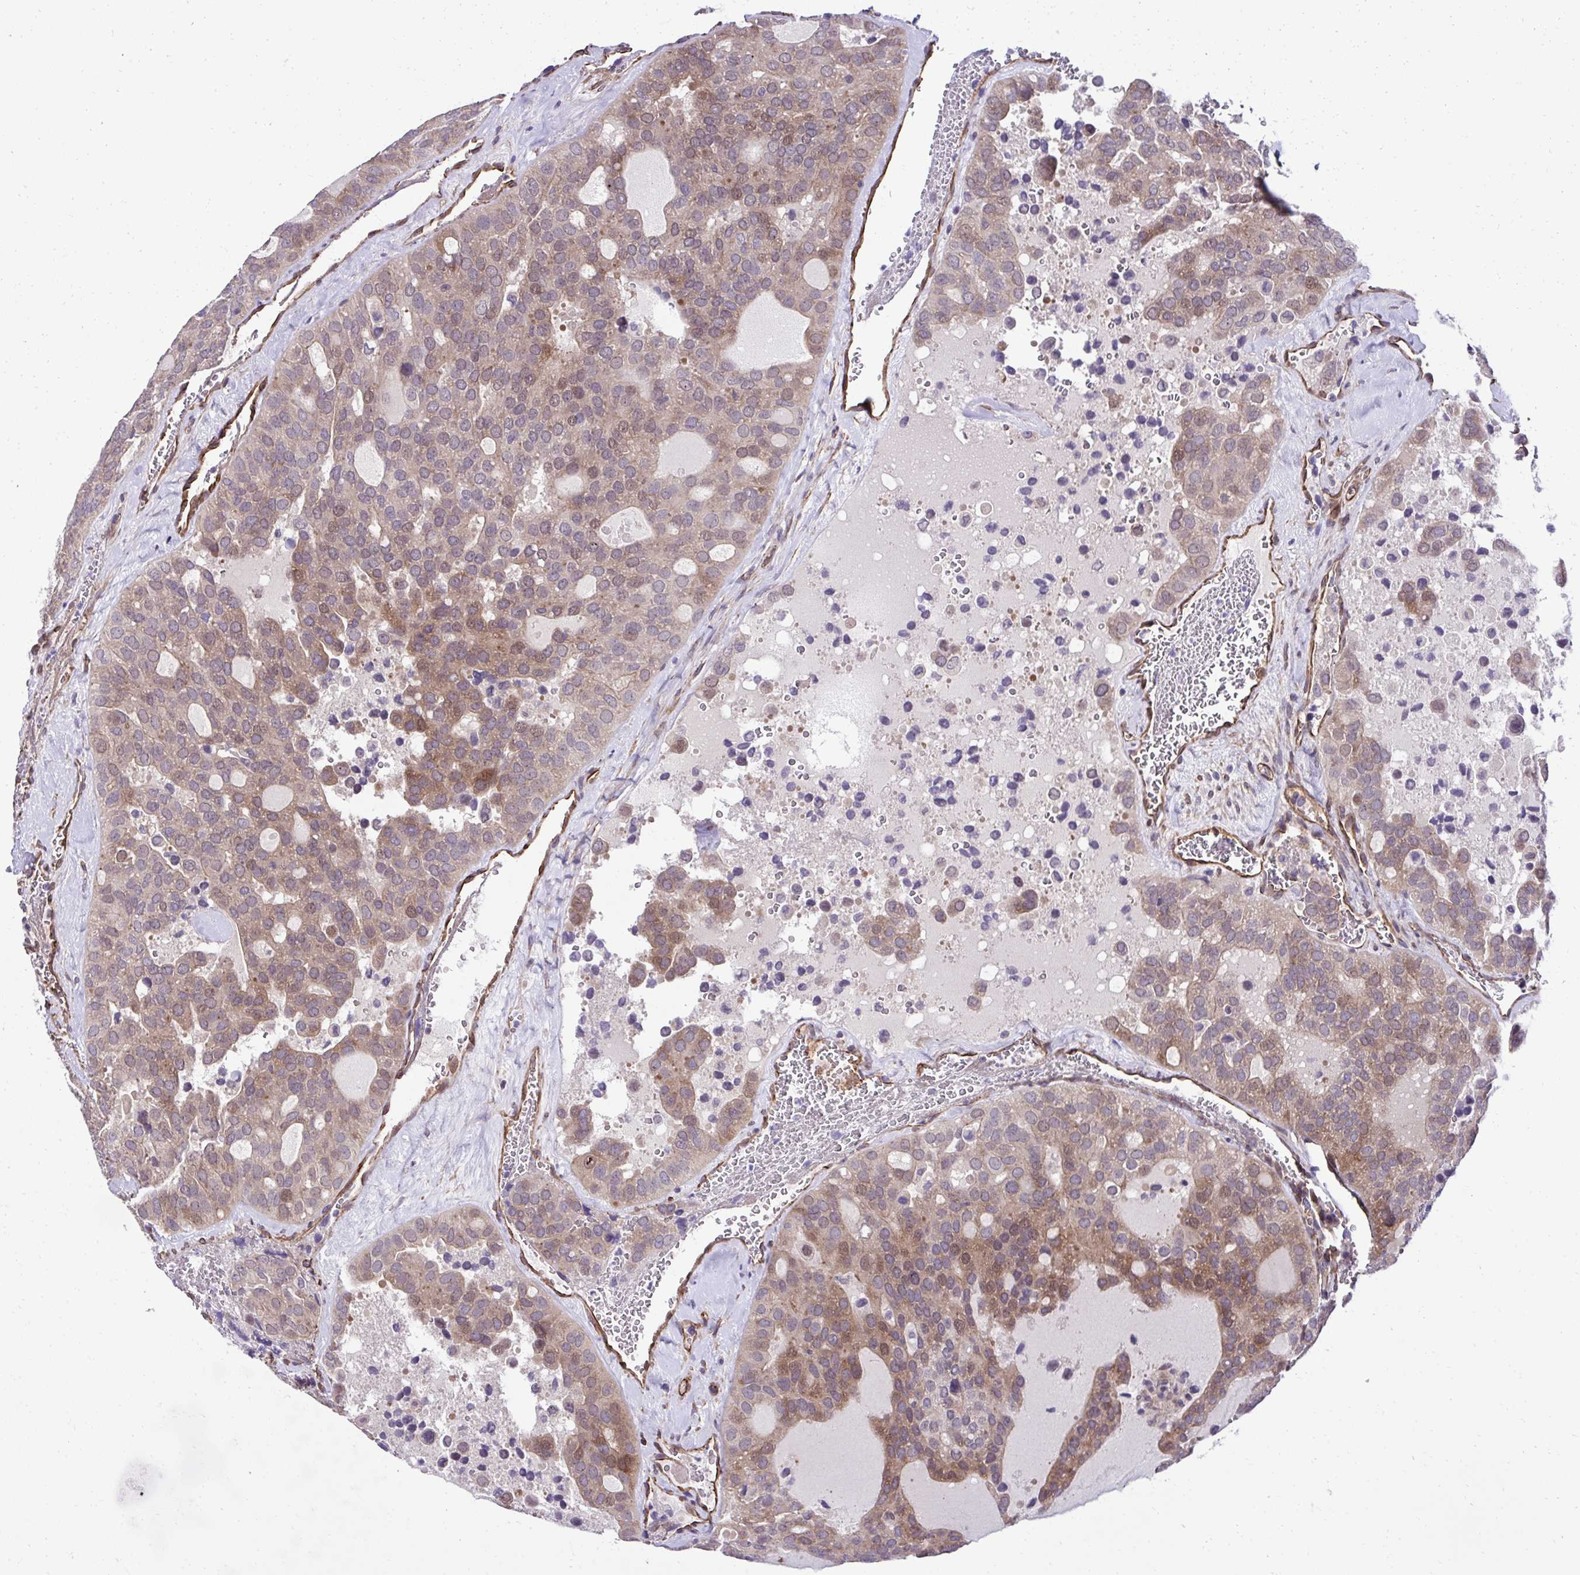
{"staining": {"intensity": "moderate", "quantity": "25%-75%", "location": "cytoplasmic/membranous,nuclear"}, "tissue": "thyroid cancer", "cell_type": "Tumor cells", "image_type": "cancer", "snomed": [{"axis": "morphology", "description": "Follicular adenoma carcinoma, NOS"}, {"axis": "topography", "description": "Thyroid gland"}], "caption": "Immunohistochemistry (IHC) (DAB) staining of thyroid cancer demonstrates moderate cytoplasmic/membranous and nuclear protein staining in about 25%-75% of tumor cells.", "gene": "TRIM52", "patient": {"sex": "male", "age": 75}}